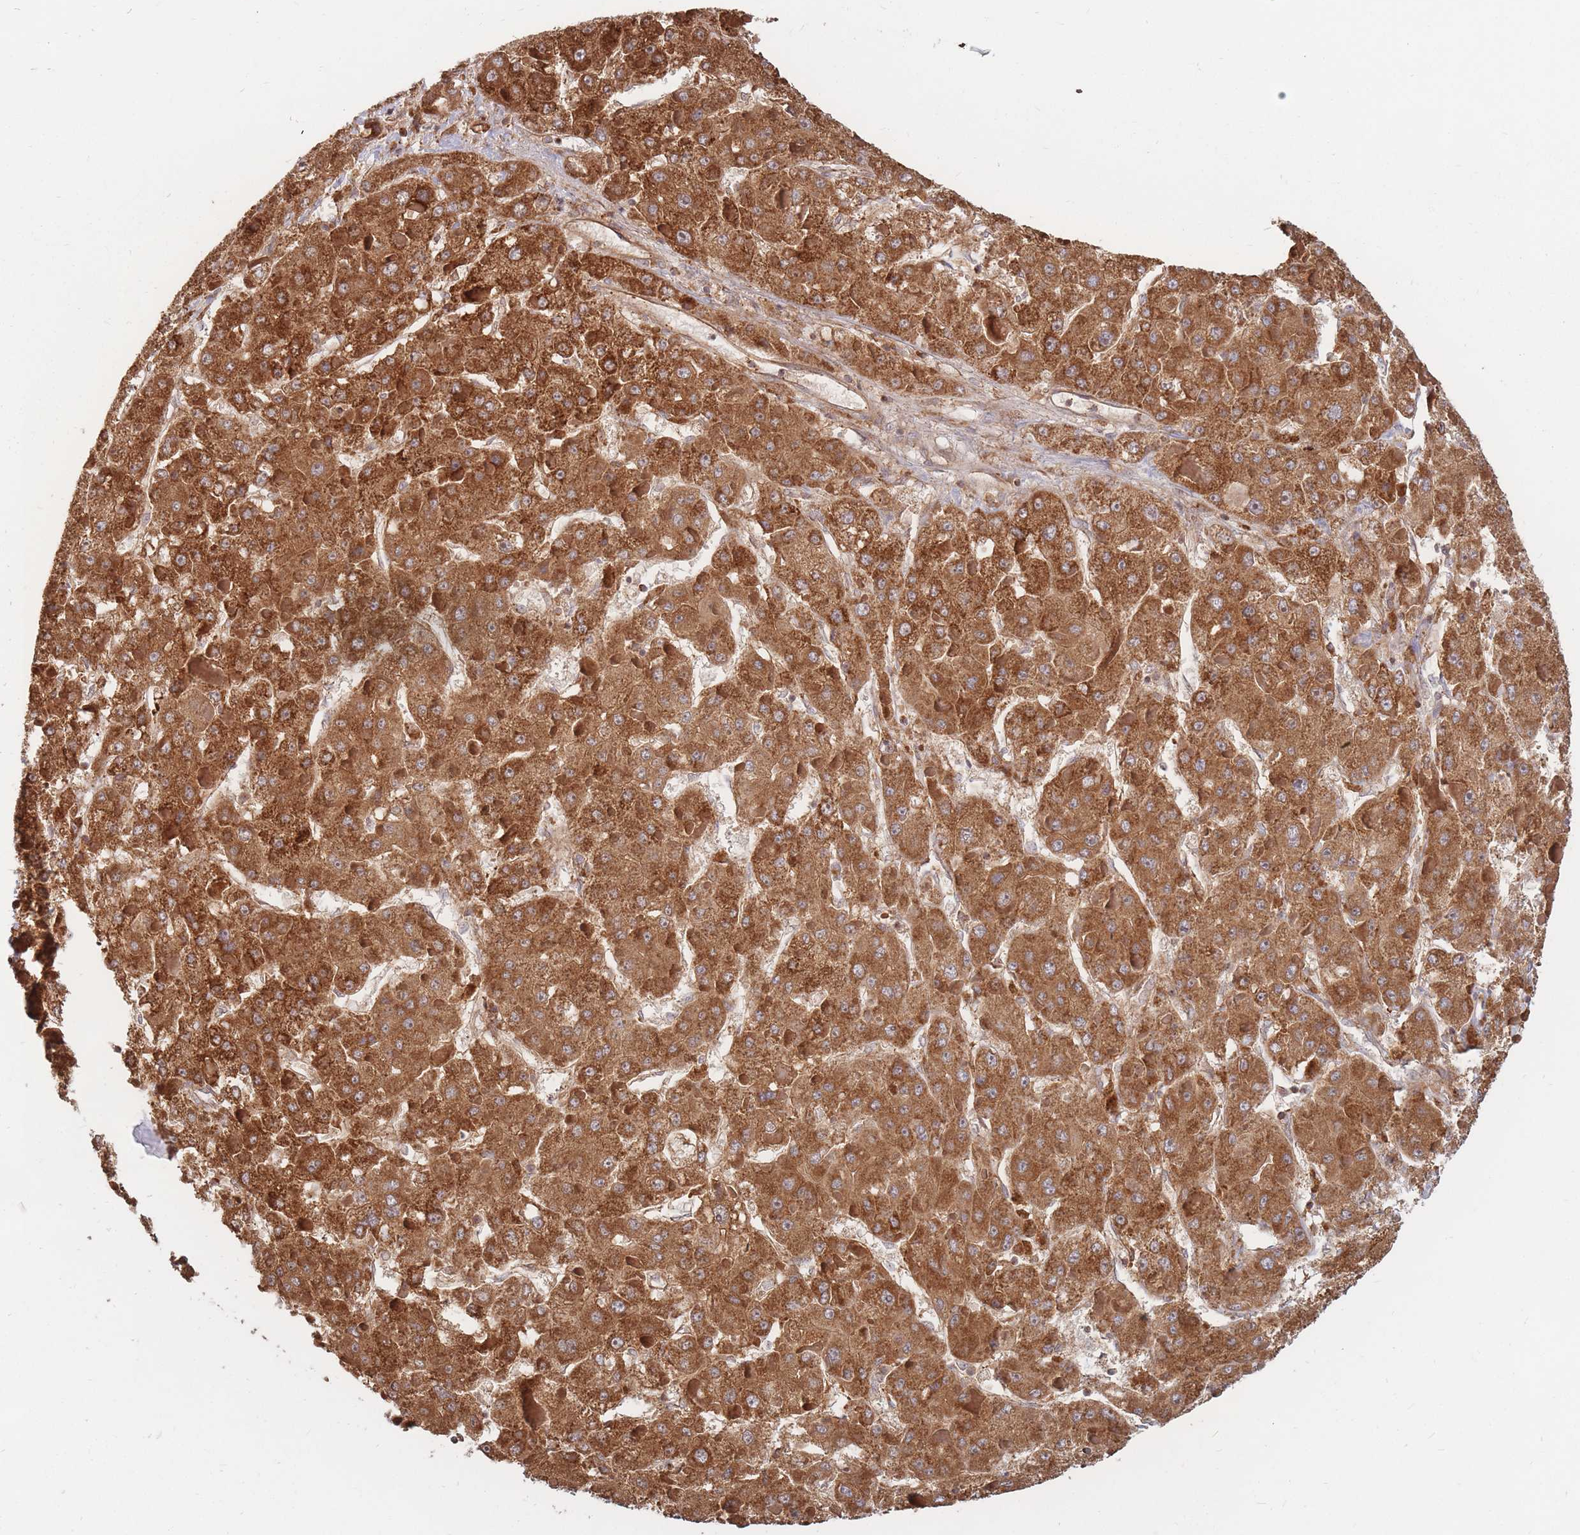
{"staining": {"intensity": "strong", "quantity": ">75%", "location": "cytoplasmic/membranous"}, "tissue": "liver cancer", "cell_type": "Tumor cells", "image_type": "cancer", "snomed": [{"axis": "morphology", "description": "Carcinoma, Hepatocellular, NOS"}, {"axis": "topography", "description": "Liver"}], "caption": "Immunohistochemistry (IHC) (DAB (3,3'-diaminobenzidine)) staining of human liver cancer displays strong cytoplasmic/membranous protein staining in approximately >75% of tumor cells. (DAB IHC with brightfield microscopy, high magnification).", "gene": "RASSF2", "patient": {"sex": "female", "age": 73}}